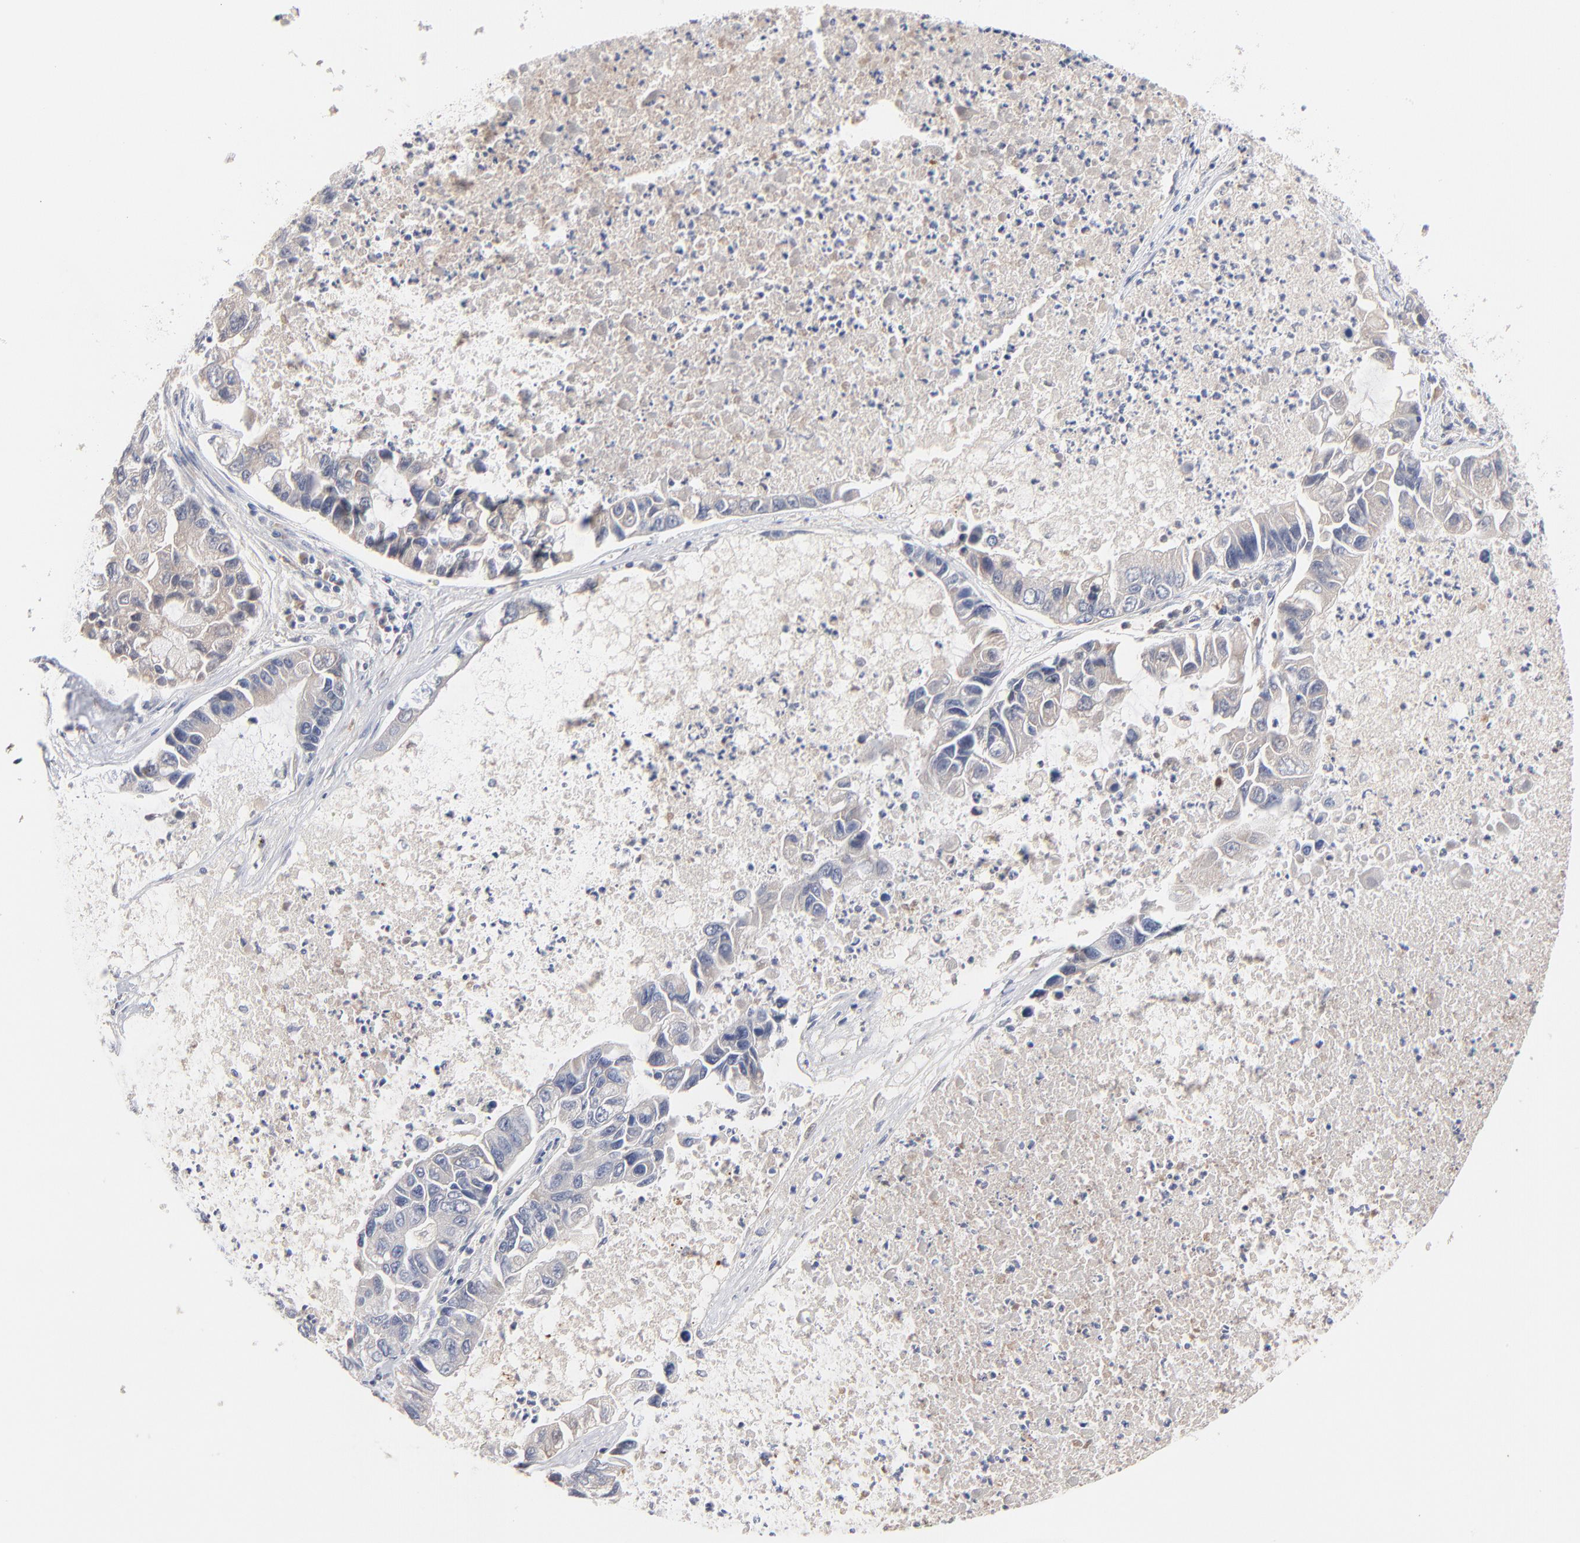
{"staining": {"intensity": "negative", "quantity": "none", "location": "none"}, "tissue": "lung cancer", "cell_type": "Tumor cells", "image_type": "cancer", "snomed": [{"axis": "morphology", "description": "Adenocarcinoma, NOS"}, {"axis": "topography", "description": "Lung"}], "caption": "Immunohistochemistry (IHC) photomicrograph of neoplastic tissue: lung adenocarcinoma stained with DAB (3,3'-diaminobenzidine) displays no significant protein staining in tumor cells.", "gene": "F12", "patient": {"sex": "female", "age": 51}}